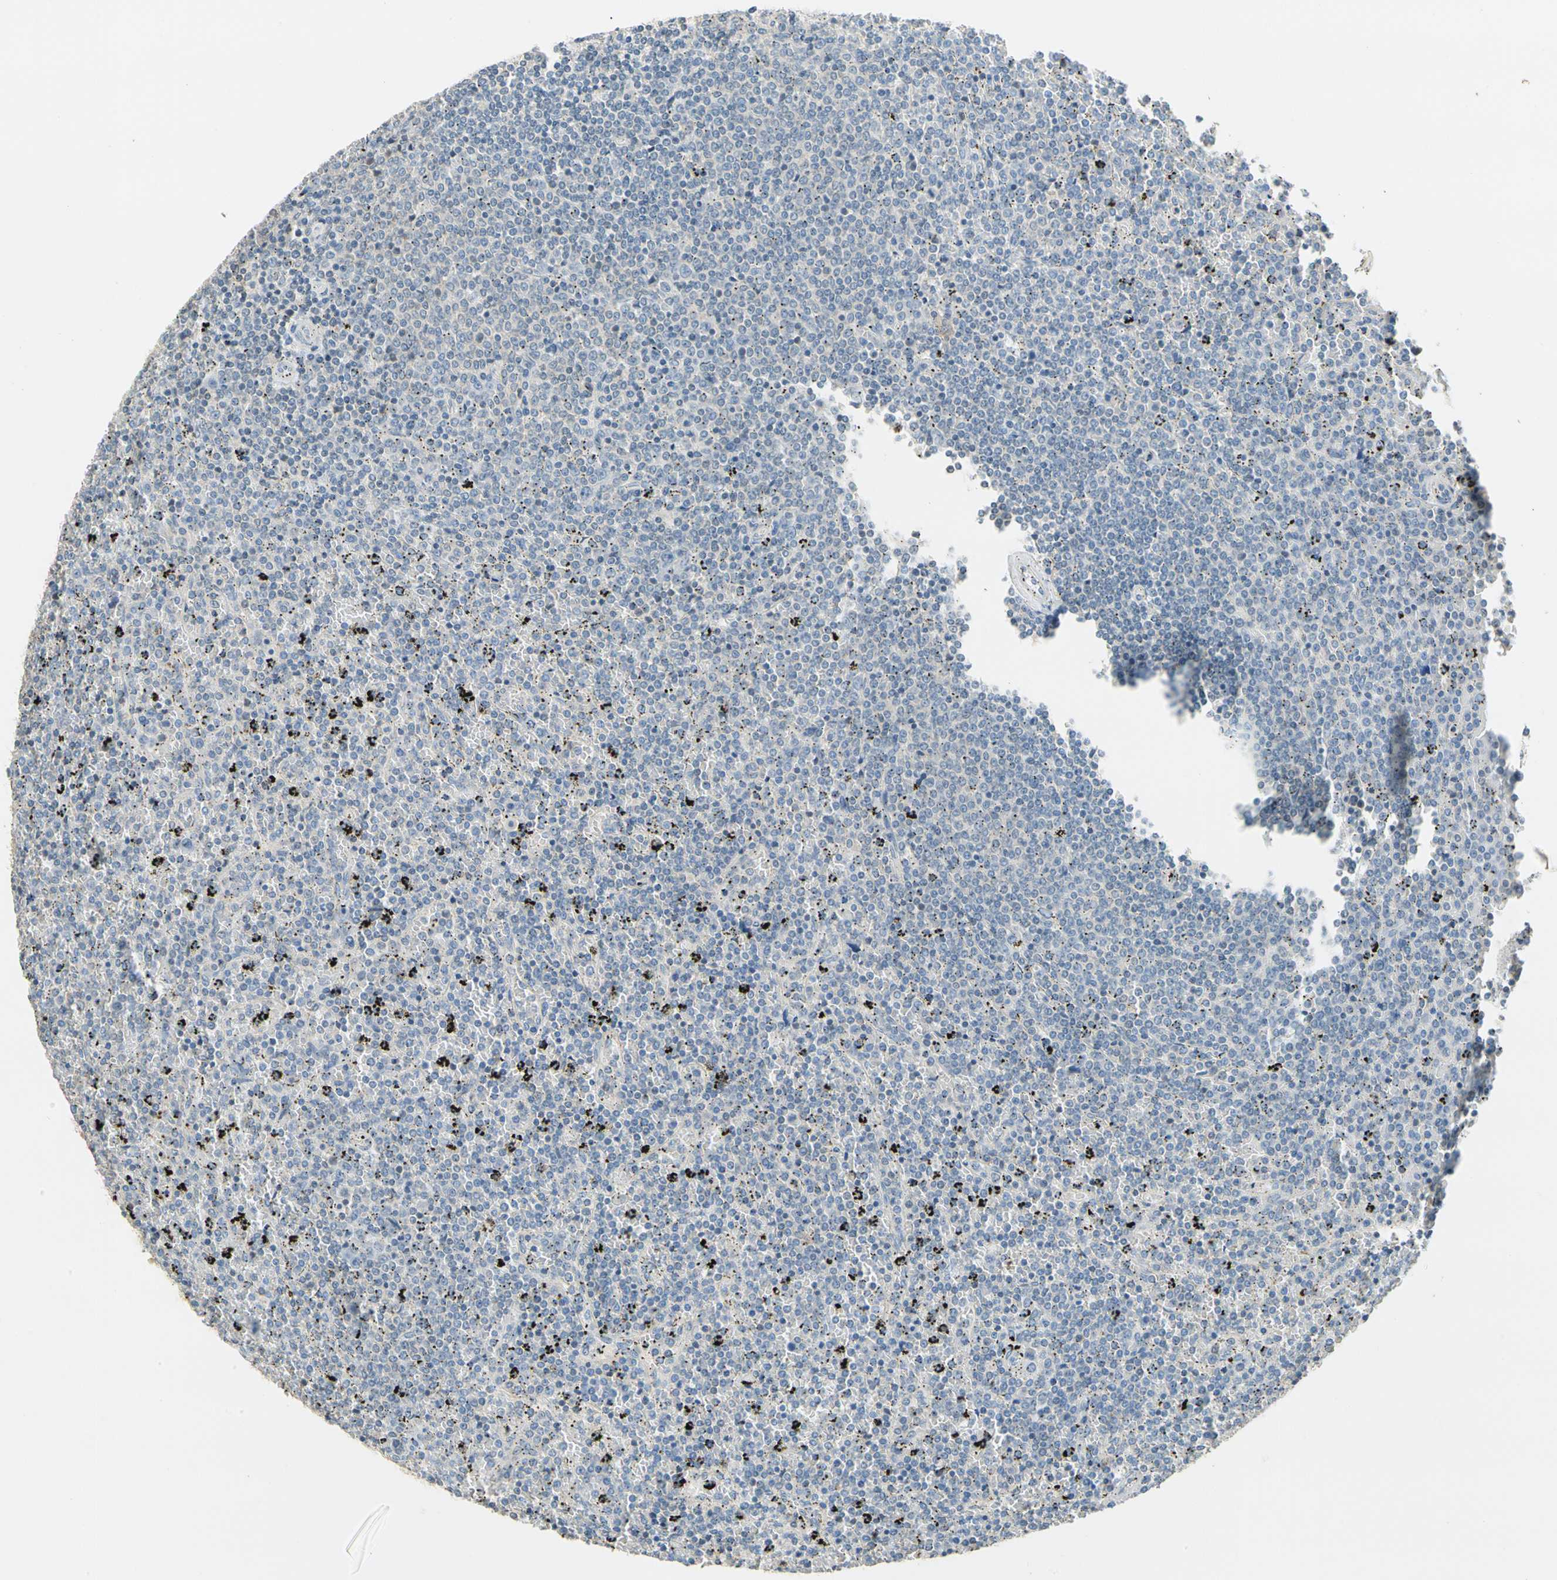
{"staining": {"intensity": "negative", "quantity": "none", "location": "none"}, "tissue": "lymphoma", "cell_type": "Tumor cells", "image_type": "cancer", "snomed": [{"axis": "morphology", "description": "Malignant lymphoma, non-Hodgkin's type, Low grade"}, {"axis": "topography", "description": "Spleen"}], "caption": "The IHC photomicrograph has no significant expression in tumor cells of lymphoma tissue.", "gene": "MAP3K7", "patient": {"sex": "female", "age": 77}}